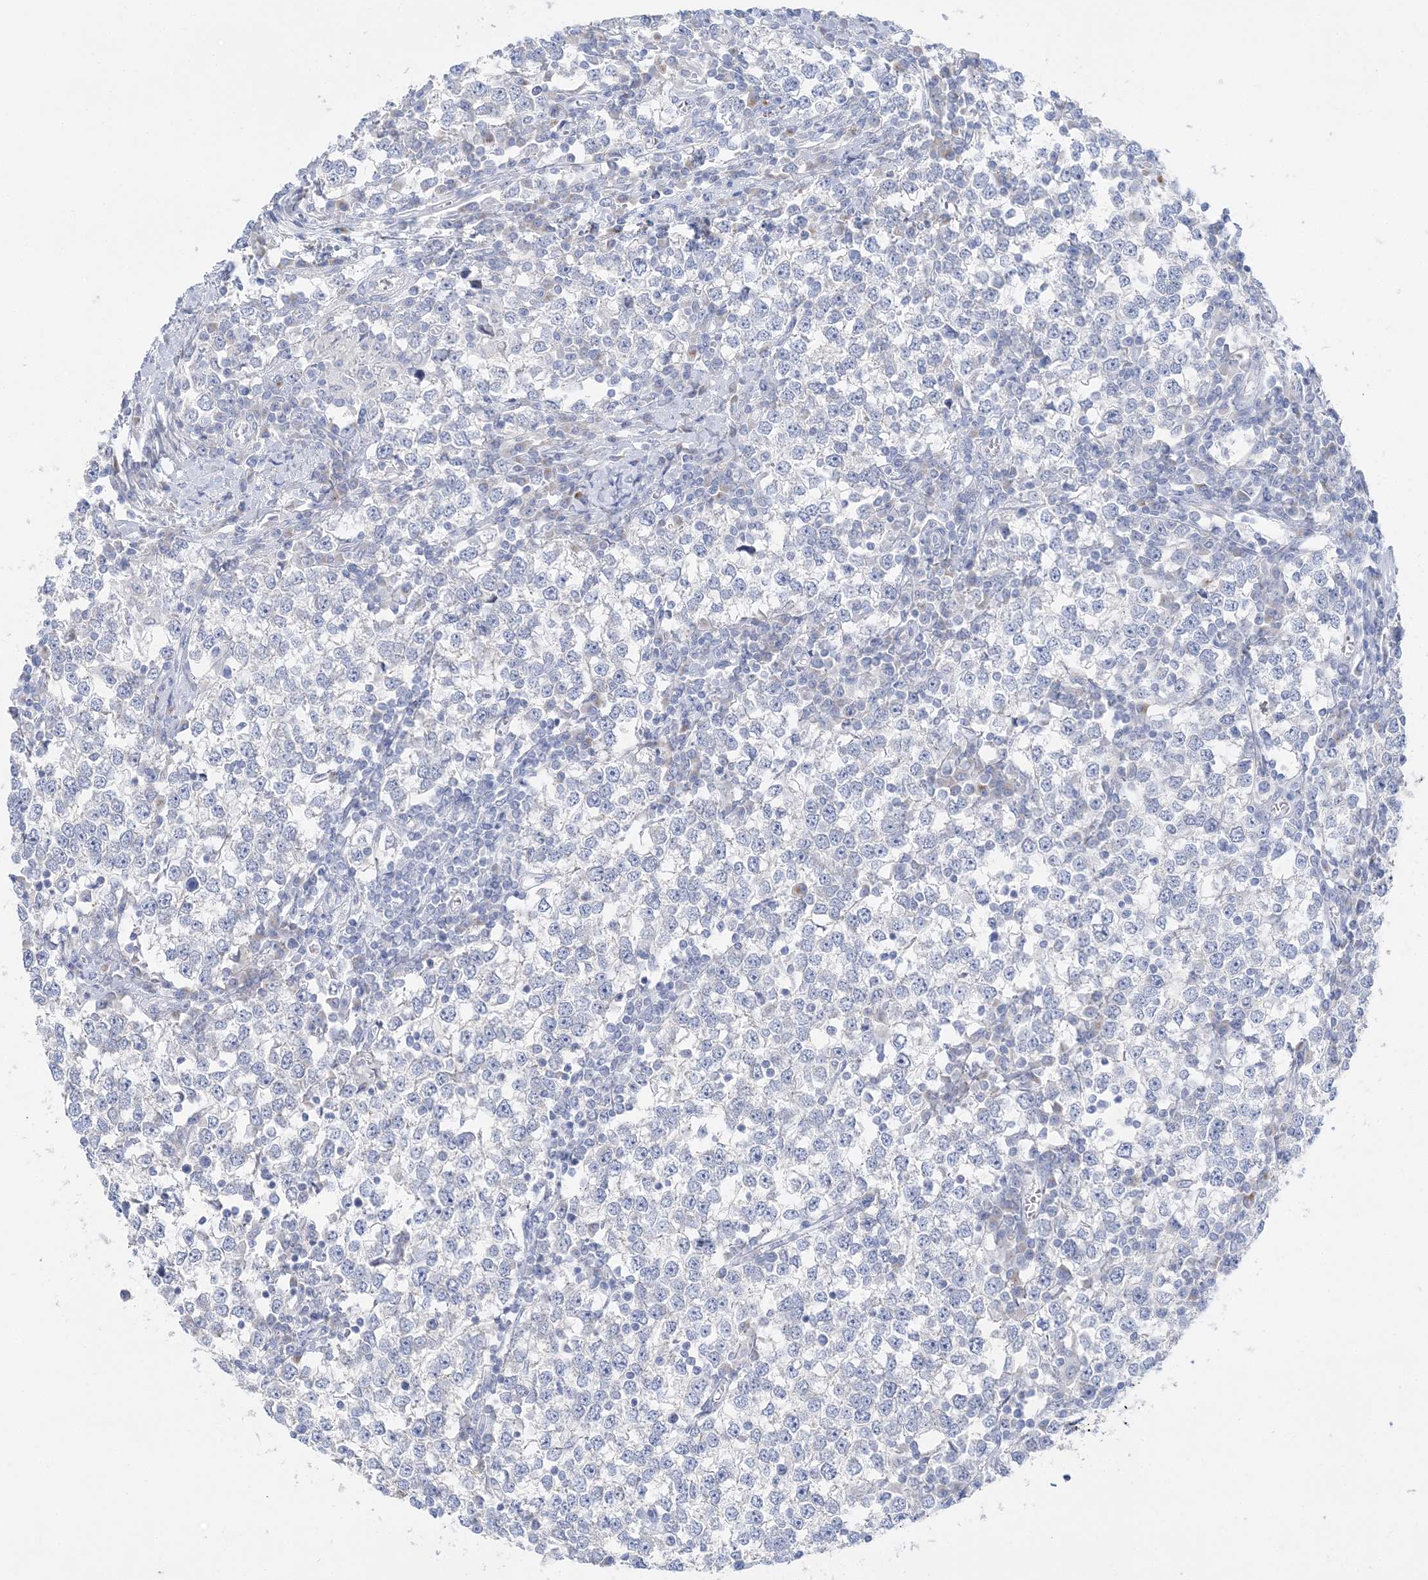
{"staining": {"intensity": "negative", "quantity": "none", "location": "none"}, "tissue": "testis cancer", "cell_type": "Tumor cells", "image_type": "cancer", "snomed": [{"axis": "morphology", "description": "Seminoma, NOS"}, {"axis": "topography", "description": "Testis"}], "caption": "The immunohistochemistry image has no significant staining in tumor cells of seminoma (testis) tissue. Nuclei are stained in blue.", "gene": "SLC5A6", "patient": {"sex": "male", "age": 65}}